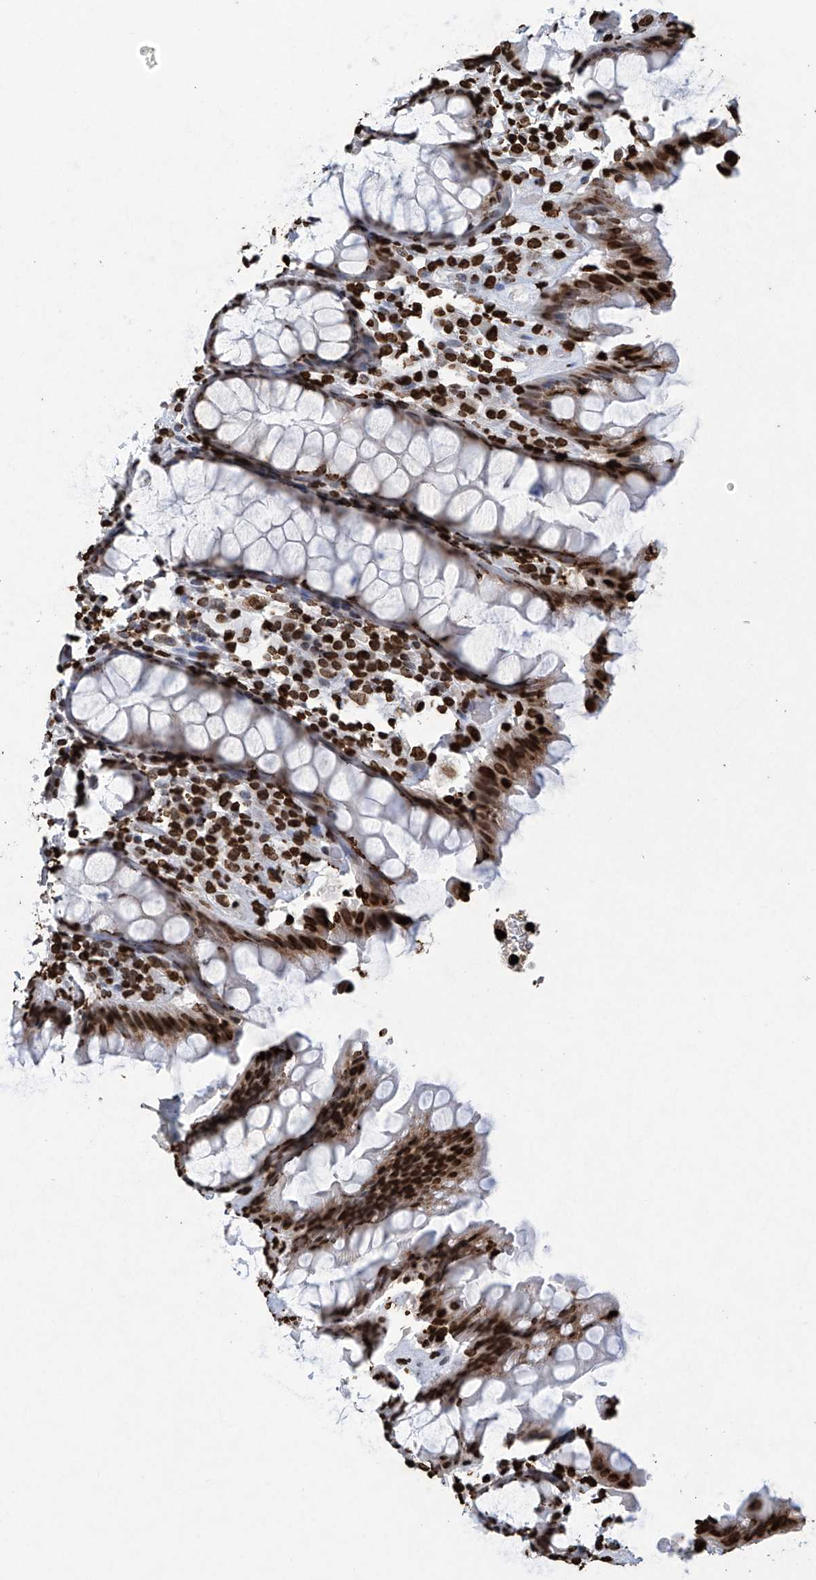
{"staining": {"intensity": "strong", "quantity": ">75%", "location": "nuclear"}, "tissue": "rectum", "cell_type": "Glandular cells", "image_type": "normal", "snomed": [{"axis": "morphology", "description": "Normal tissue, NOS"}, {"axis": "topography", "description": "Rectum"}], "caption": "Protein expression analysis of benign rectum exhibits strong nuclear expression in about >75% of glandular cells. (brown staining indicates protein expression, while blue staining denotes nuclei).", "gene": "H3", "patient": {"sex": "male", "age": 64}}